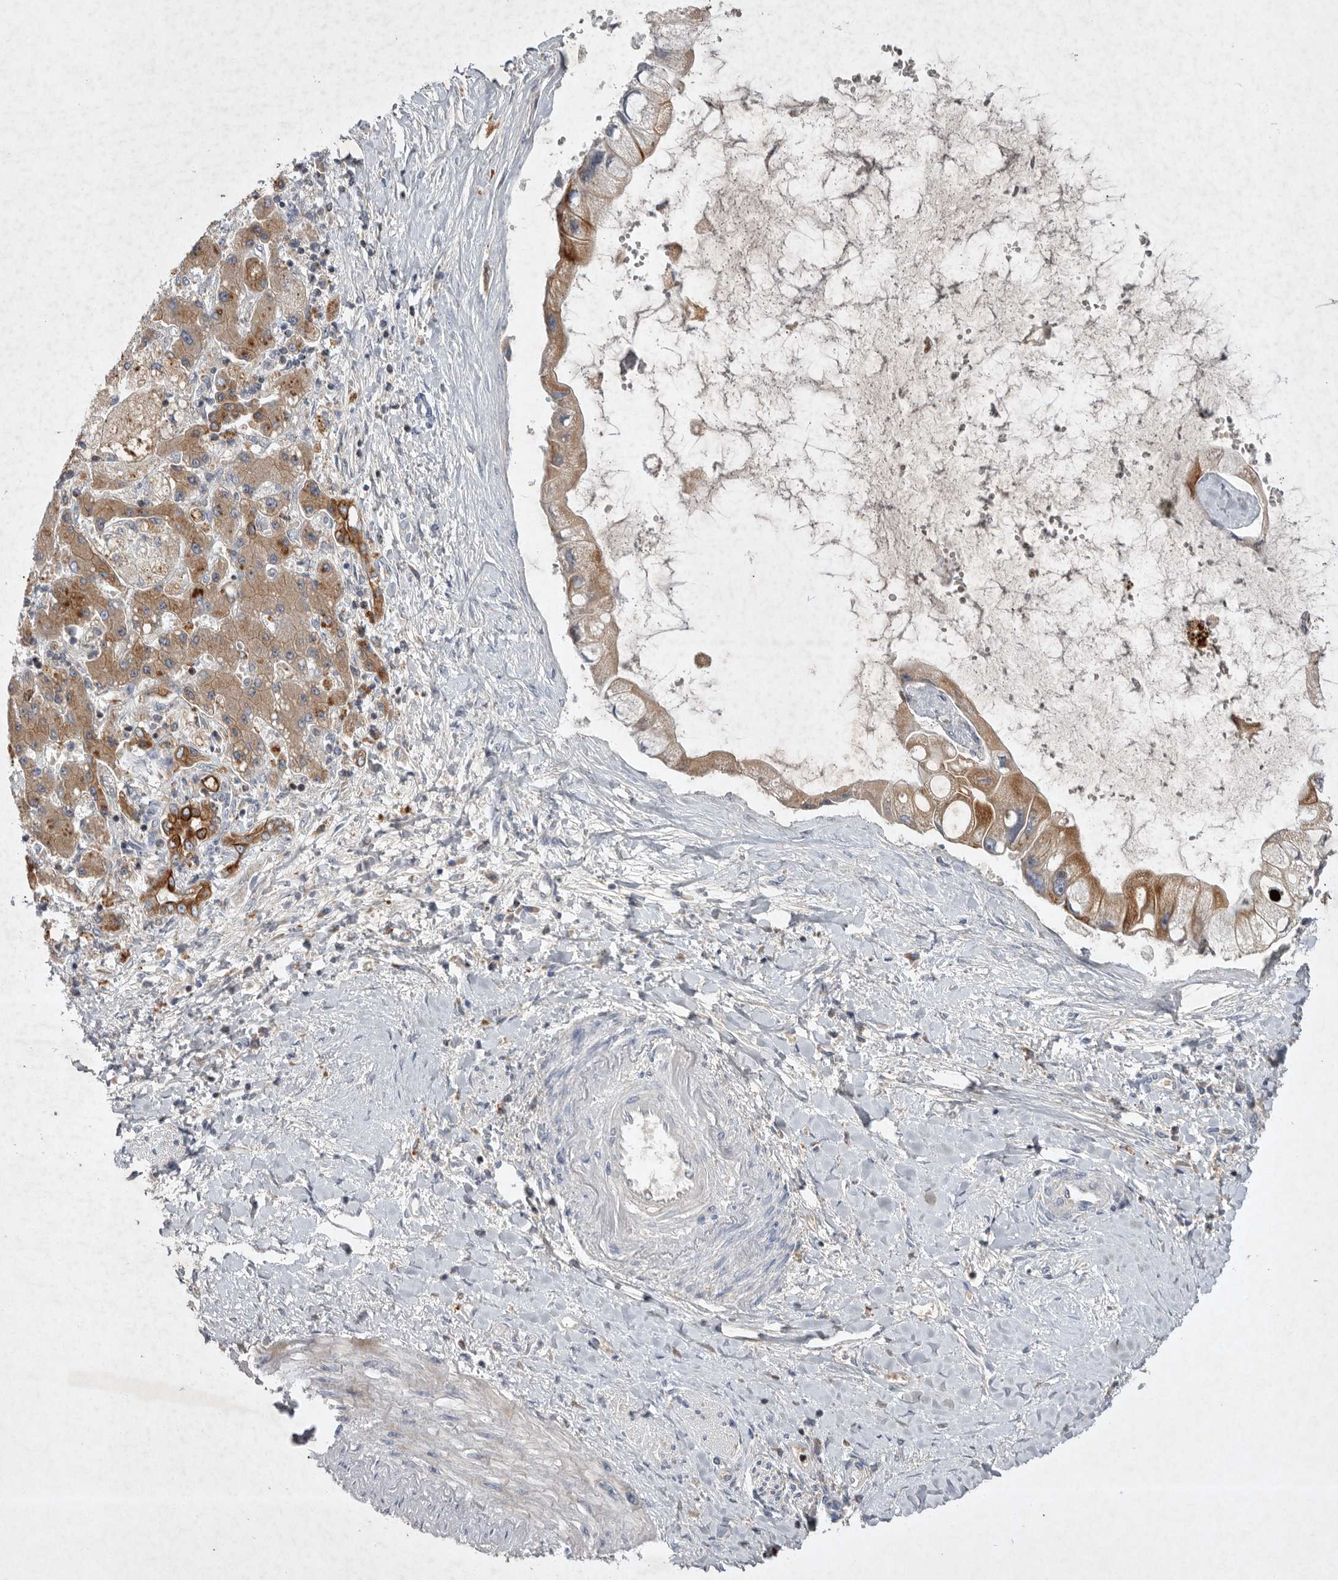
{"staining": {"intensity": "moderate", "quantity": ">75%", "location": "cytoplasmic/membranous"}, "tissue": "liver cancer", "cell_type": "Tumor cells", "image_type": "cancer", "snomed": [{"axis": "morphology", "description": "Cholangiocarcinoma"}, {"axis": "topography", "description": "Liver"}], "caption": "Tumor cells display moderate cytoplasmic/membranous staining in approximately >75% of cells in liver cancer.", "gene": "TNFSF14", "patient": {"sex": "male", "age": 50}}